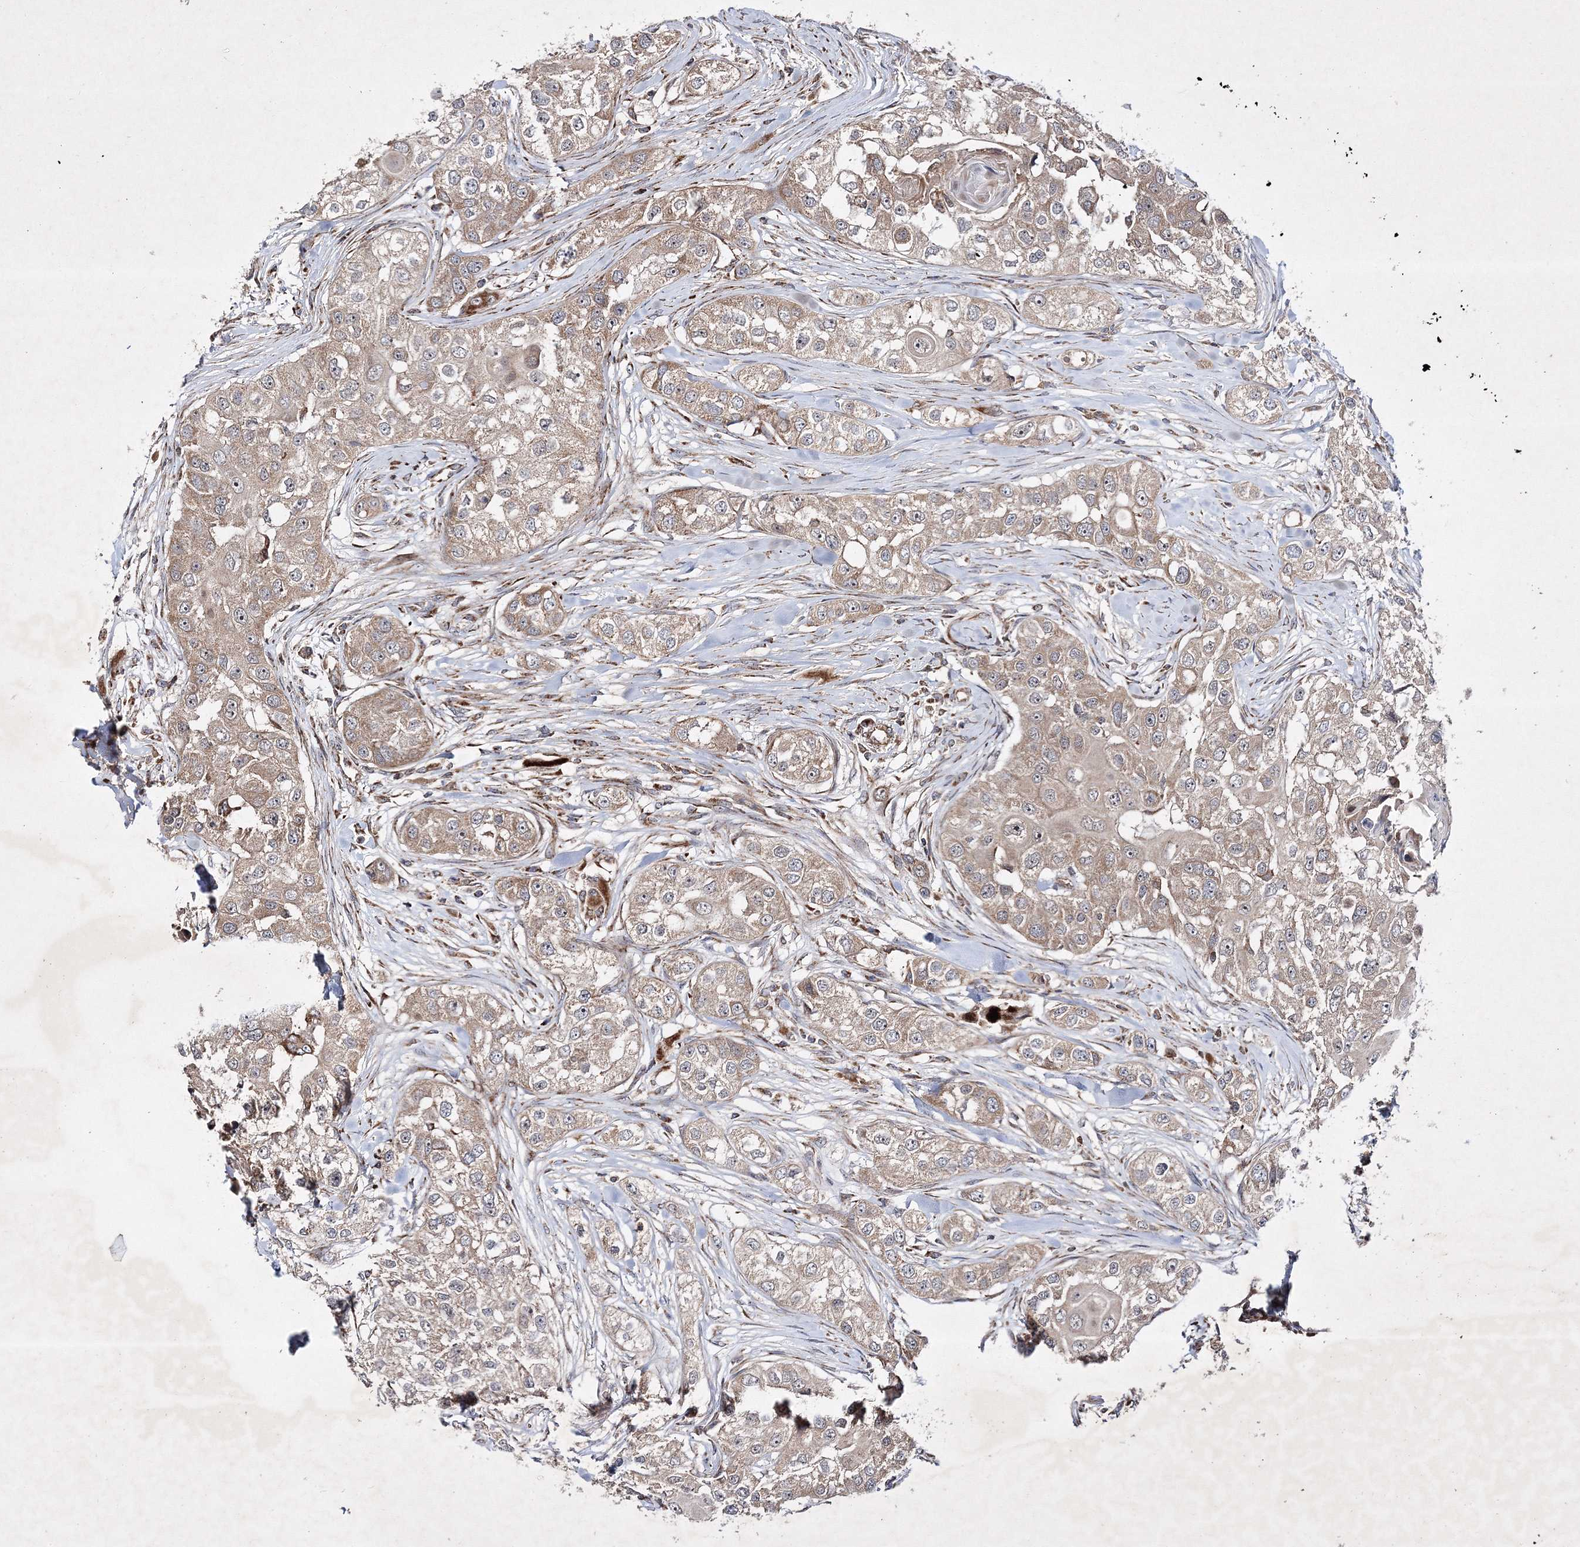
{"staining": {"intensity": "weak", "quantity": "25%-75%", "location": "cytoplasmic/membranous"}, "tissue": "head and neck cancer", "cell_type": "Tumor cells", "image_type": "cancer", "snomed": [{"axis": "morphology", "description": "Normal tissue, NOS"}, {"axis": "morphology", "description": "Squamous cell carcinoma, NOS"}, {"axis": "topography", "description": "Skeletal muscle"}, {"axis": "topography", "description": "Head-Neck"}], "caption": "IHC staining of squamous cell carcinoma (head and neck), which displays low levels of weak cytoplasmic/membranous staining in approximately 25%-75% of tumor cells indicating weak cytoplasmic/membranous protein expression. The staining was performed using DAB (brown) for protein detection and nuclei were counterstained in hematoxylin (blue).", "gene": "SCRN3", "patient": {"sex": "male", "age": 51}}